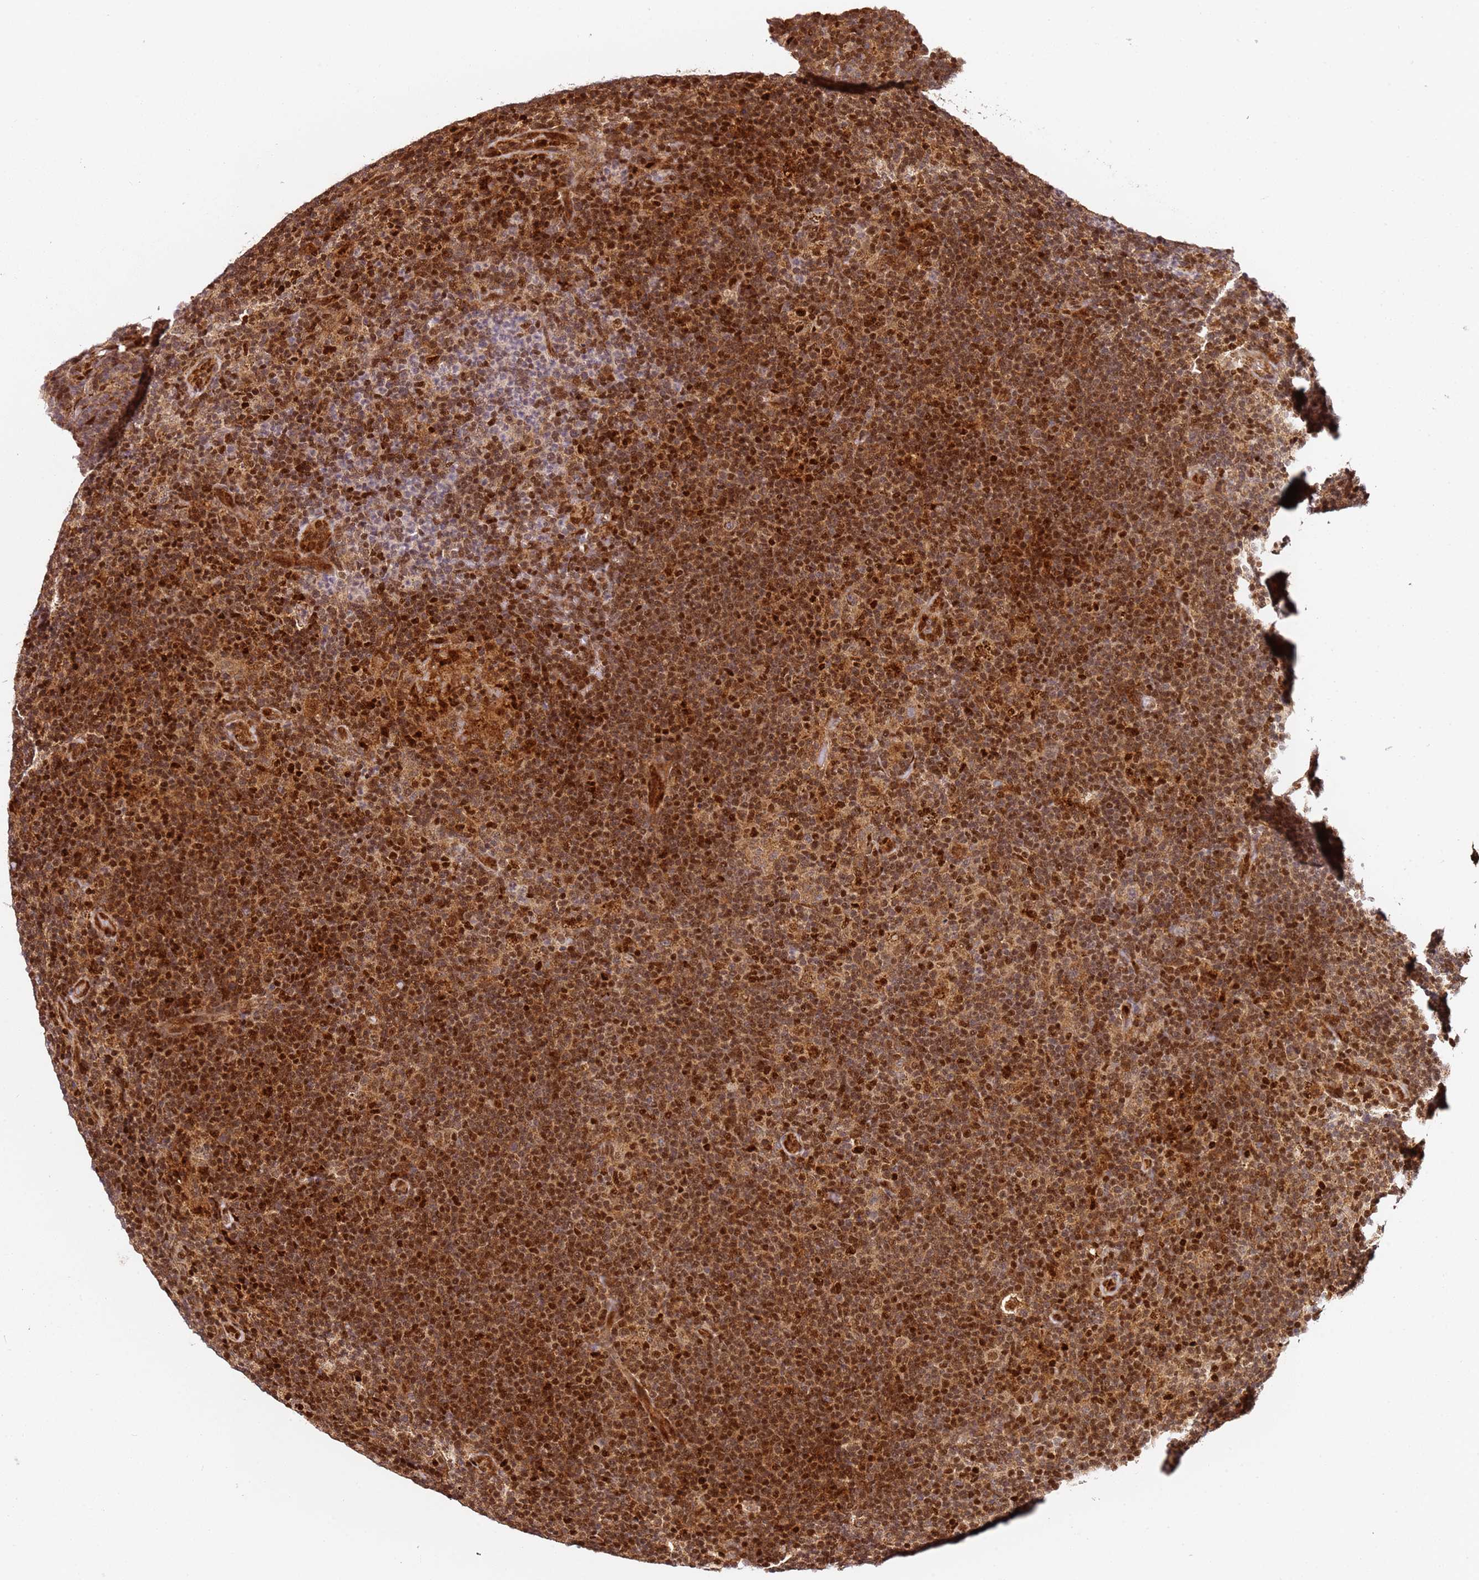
{"staining": {"intensity": "moderate", "quantity": ">75%", "location": "cytoplasmic/membranous,nuclear"}, "tissue": "lymphoma", "cell_type": "Tumor cells", "image_type": "cancer", "snomed": [{"axis": "morphology", "description": "Hodgkin's disease, NOS"}, {"axis": "topography", "description": "Lymph node"}], "caption": "A high-resolution micrograph shows immunohistochemistry (IHC) staining of lymphoma, which demonstrates moderate cytoplasmic/membranous and nuclear positivity in about >75% of tumor cells.", "gene": "SMOX", "patient": {"sex": "female", "age": 57}}